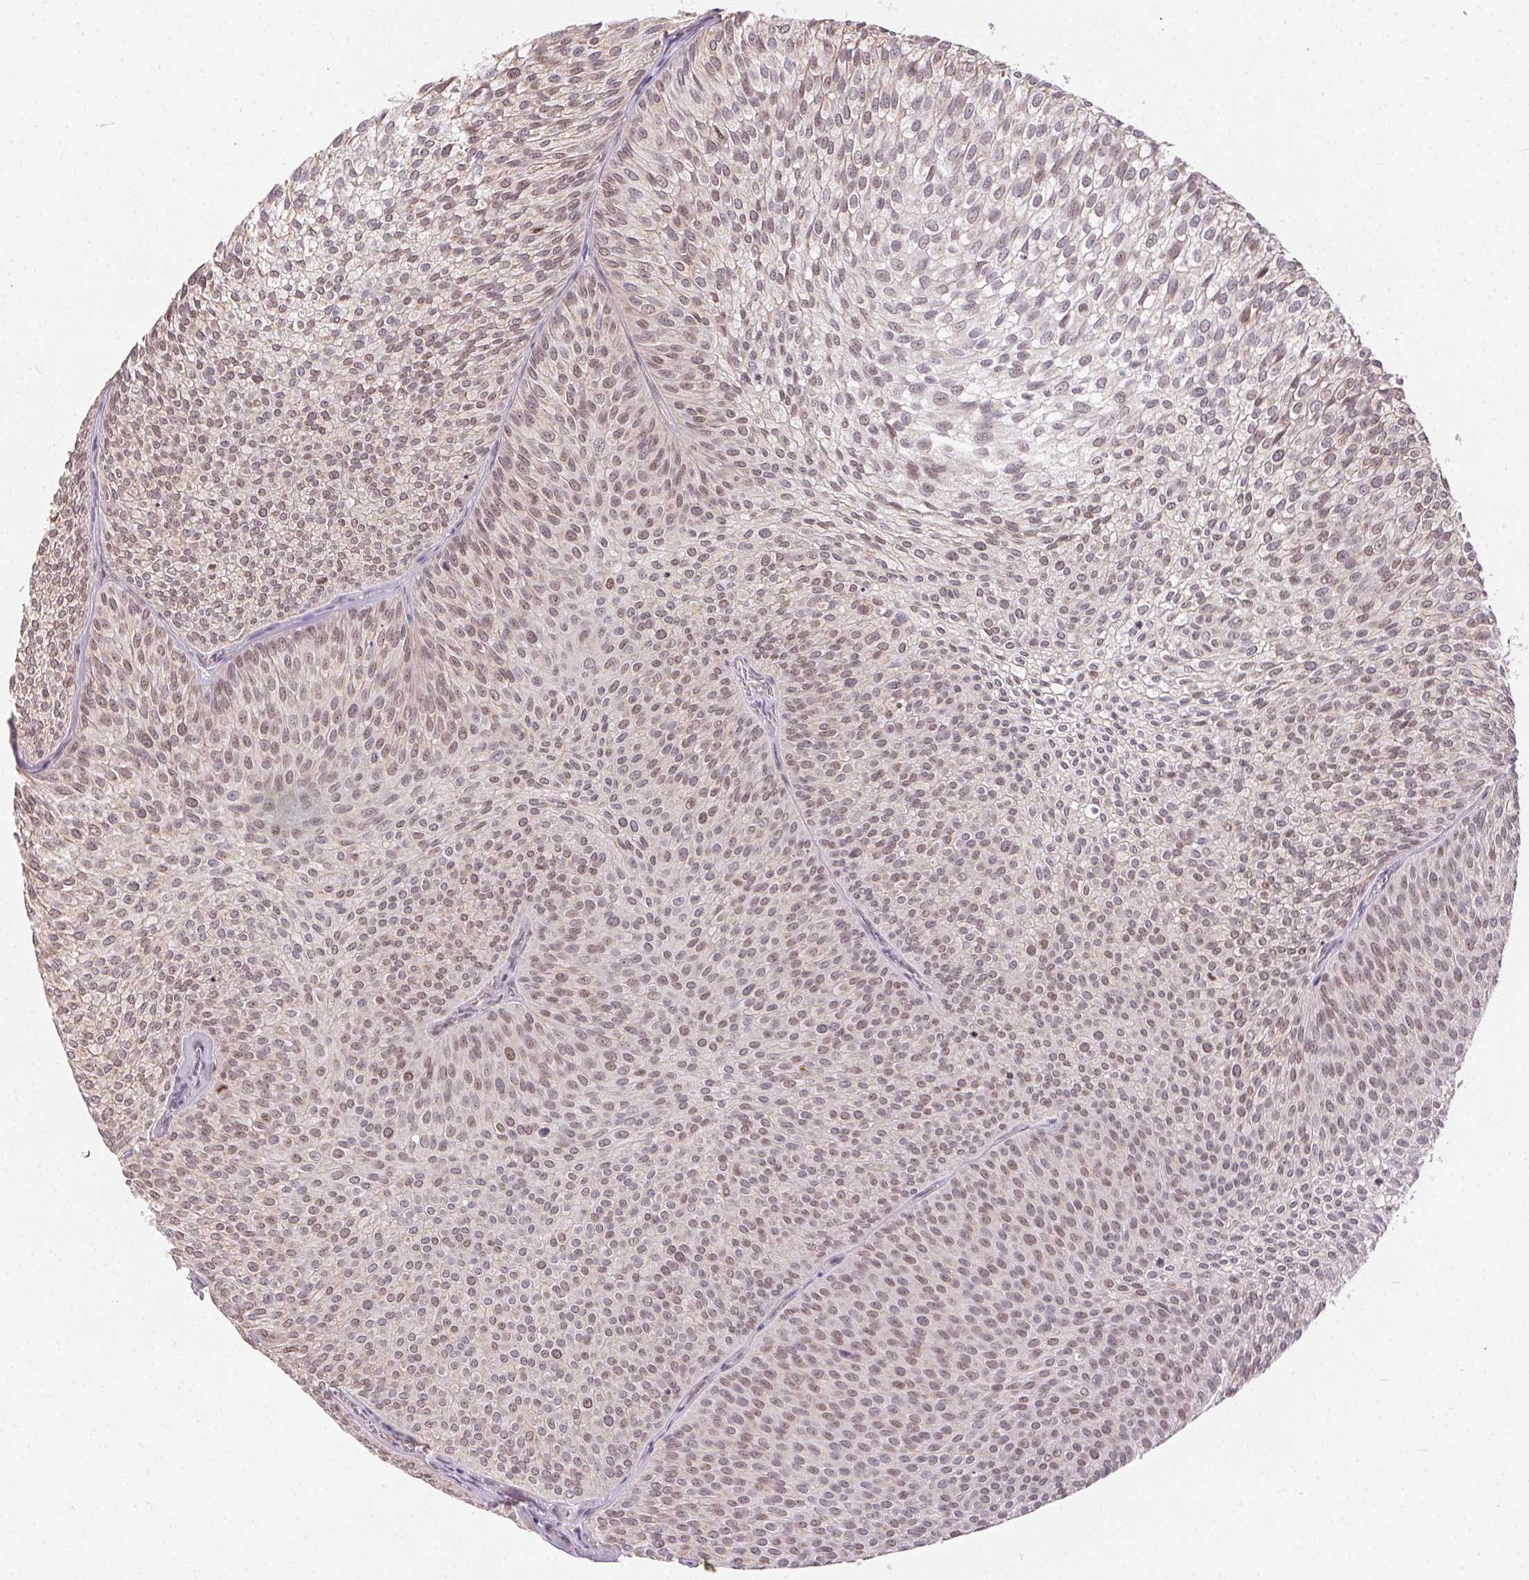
{"staining": {"intensity": "weak", "quantity": "25%-75%", "location": "nuclear"}, "tissue": "urothelial cancer", "cell_type": "Tumor cells", "image_type": "cancer", "snomed": [{"axis": "morphology", "description": "Urothelial carcinoma, Low grade"}, {"axis": "topography", "description": "Urinary bladder"}], "caption": "Immunohistochemical staining of urothelial carcinoma (low-grade) shows low levels of weak nuclear staining in approximately 25%-75% of tumor cells.", "gene": "PIWIL4", "patient": {"sex": "male", "age": 91}}